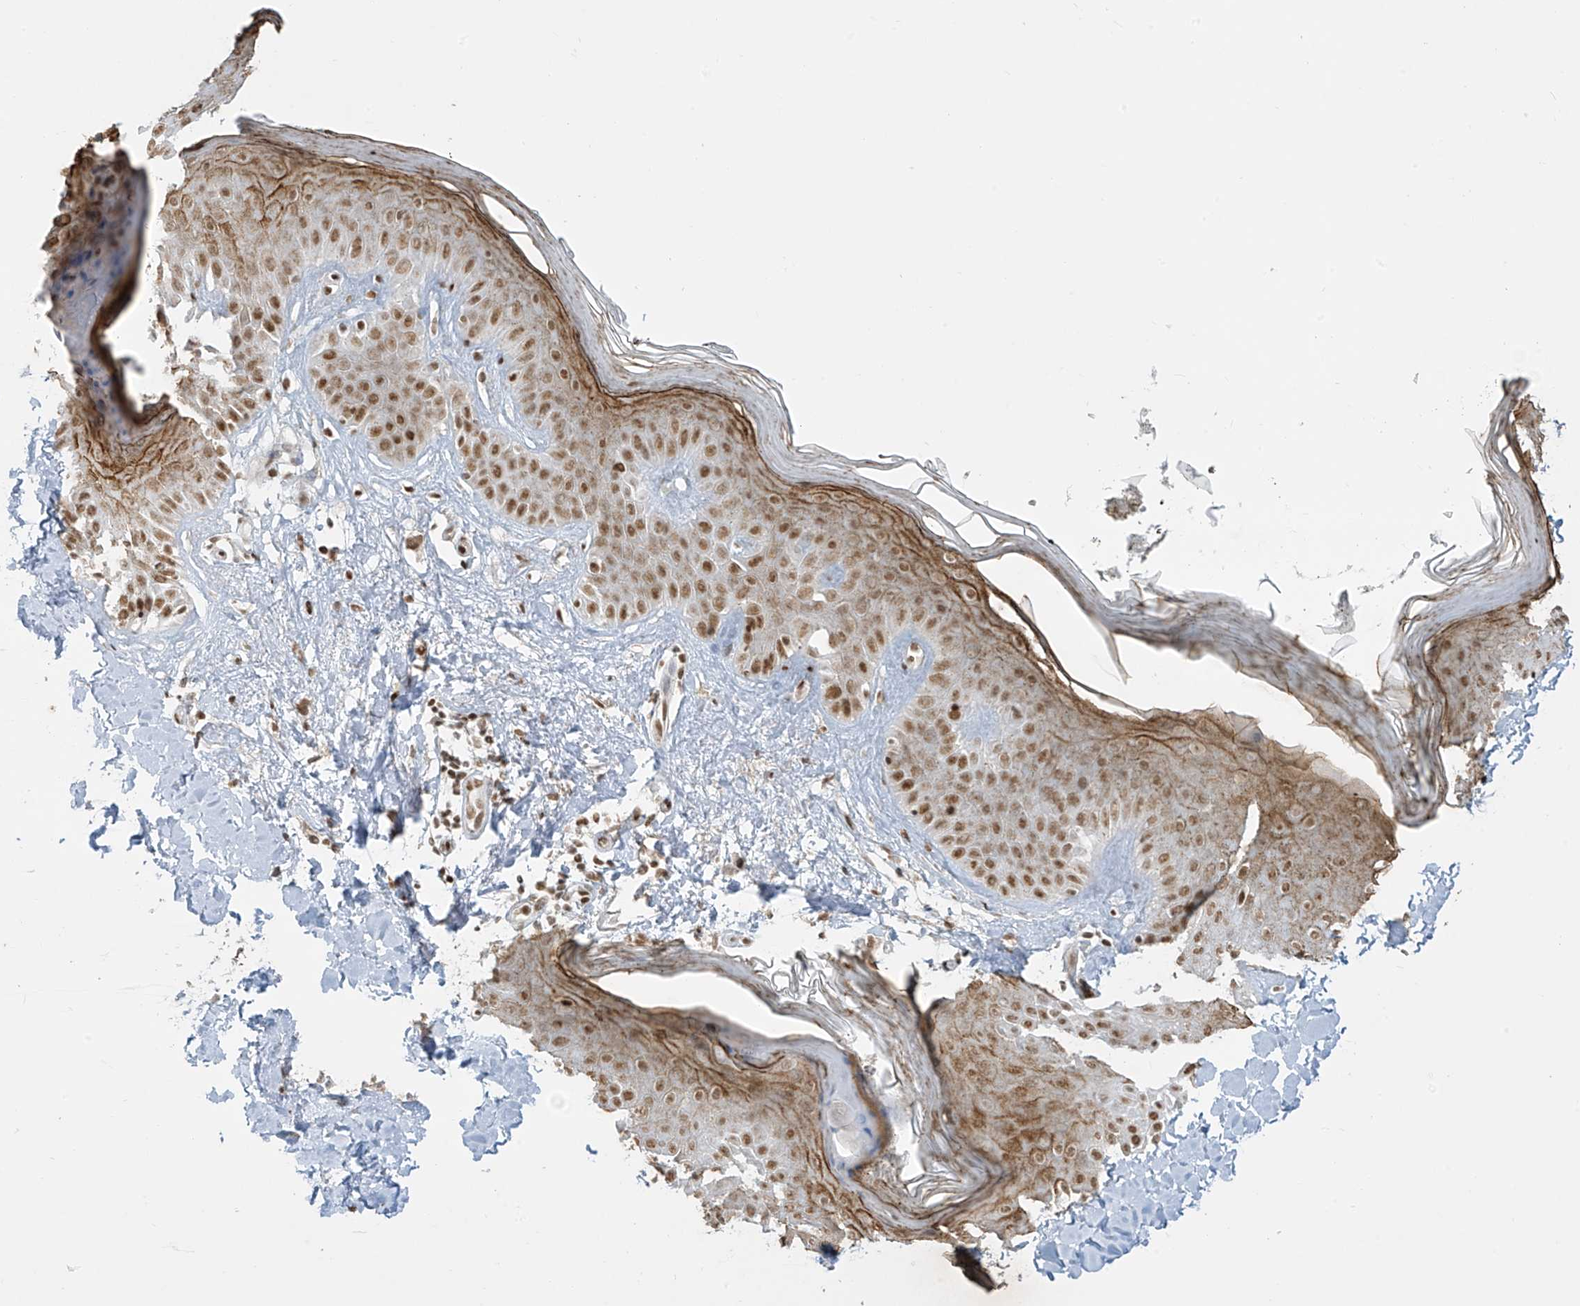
{"staining": {"intensity": "moderate", "quantity": ">75%", "location": "nuclear"}, "tissue": "skin", "cell_type": "Fibroblasts", "image_type": "normal", "snomed": [{"axis": "morphology", "description": "Normal tissue, NOS"}, {"axis": "topography", "description": "Skin"}], "caption": "Fibroblasts demonstrate moderate nuclear expression in approximately >75% of cells in benign skin. The staining was performed using DAB, with brown indicating positive protein expression. Nuclei are stained blue with hematoxylin.", "gene": "MS4A6A", "patient": {"sex": "female", "age": 64}}